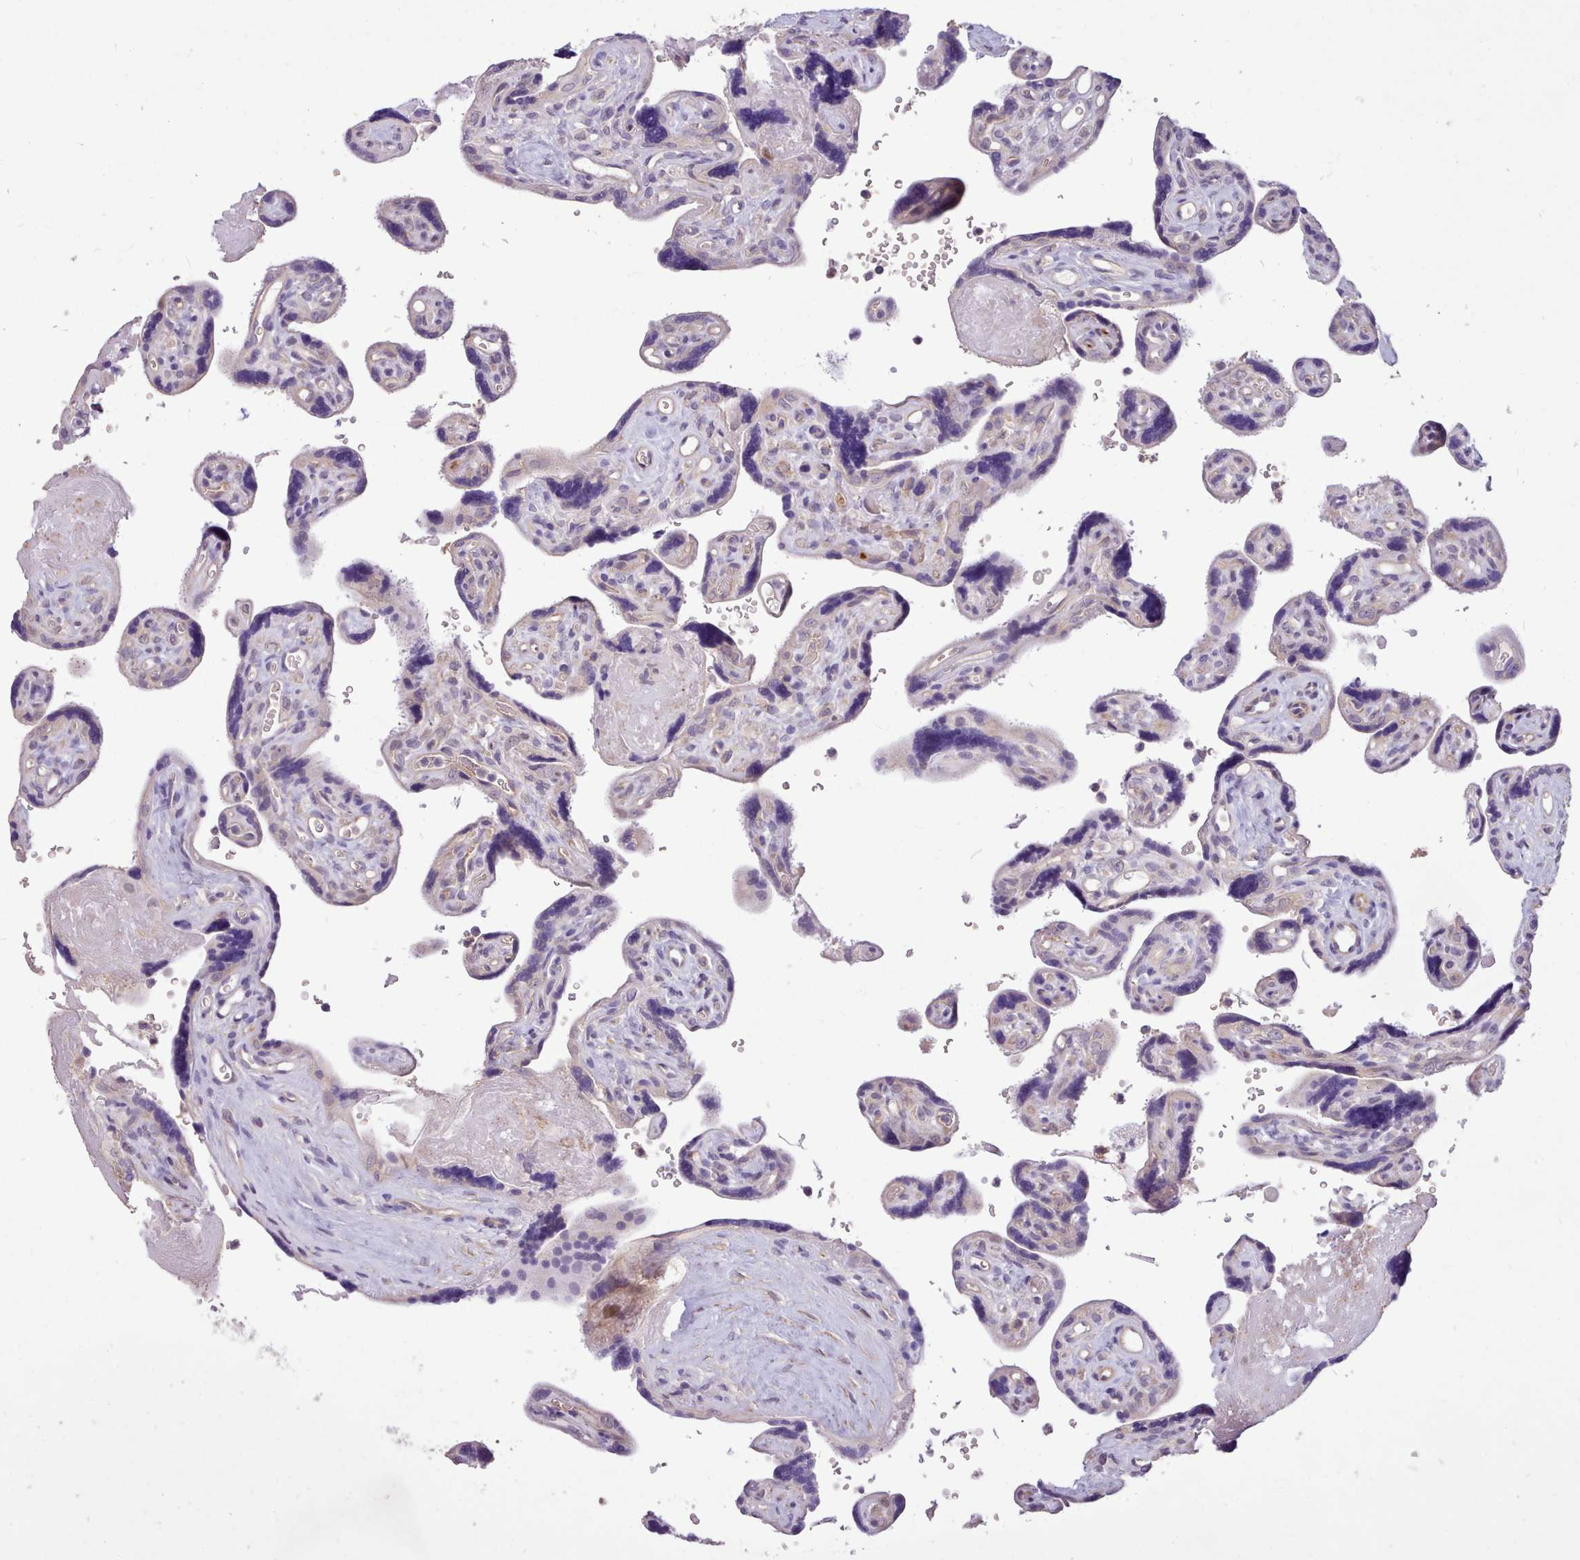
{"staining": {"intensity": "moderate", "quantity": "<25%", "location": "cytoplasmic/membranous"}, "tissue": "placenta", "cell_type": "Decidual cells", "image_type": "normal", "snomed": [{"axis": "morphology", "description": "Normal tissue, NOS"}, {"axis": "topography", "description": "Placenta"}], "caption": "A low amount of moderate cytoplasmic/membranous positivity is seen in approximately <25% of decidual cells in benign placenta.", "gene": "ZNF607", "patient": {"sex": "female", "age": 39}}